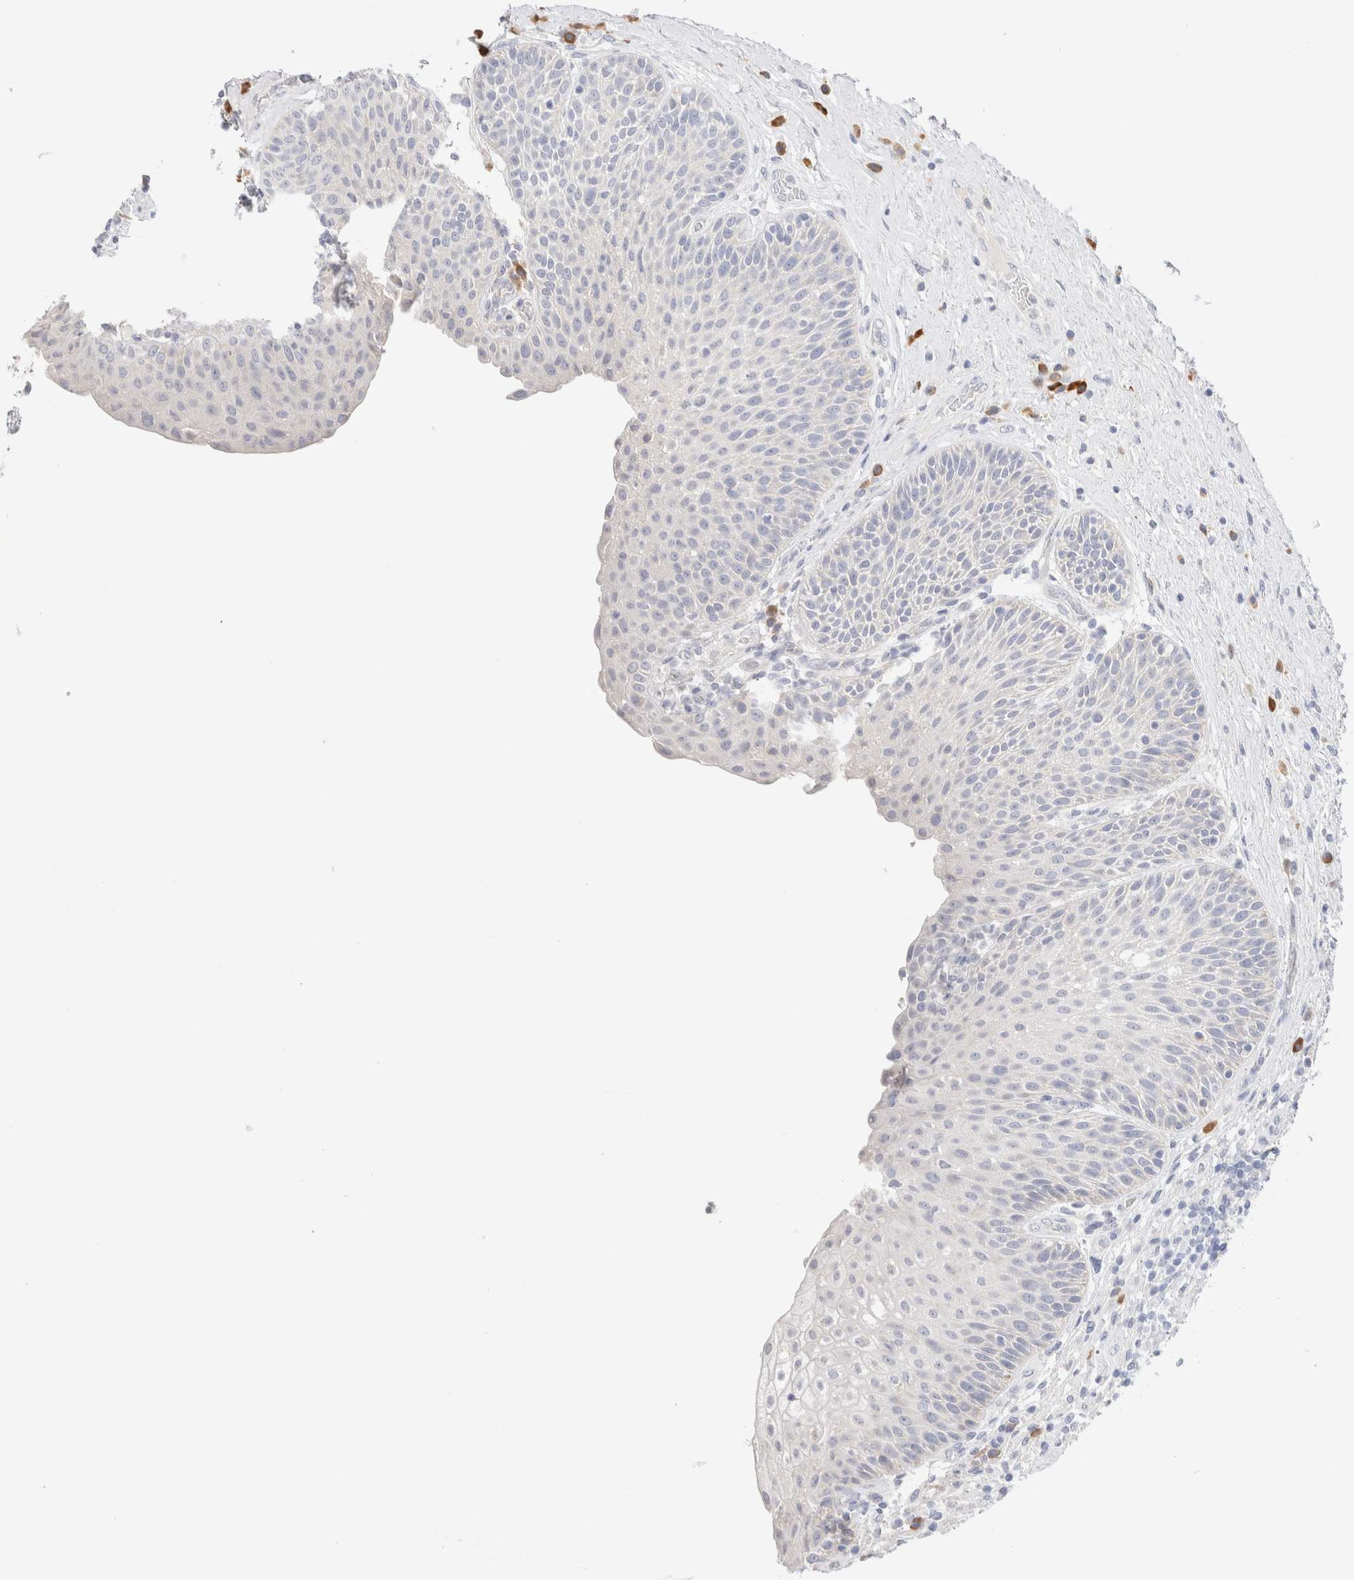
{"staining": {"intensity": "negative", "quantity": "none", "location": "none"}, "tissue": "urinary bladder", "cell_type": "Urothelial cells", "image_type": "normal", "snomed": [{"axis": "morphology", "description": "Normal tissue, NOS"}, {"axis": "topography", "description": "Urinary bladder"}], "caption": "A high-resolution histopathology image shows immunohistochemistry staining of normal urinary bladder, which exhibits no significant expression in urothelial cells.", "gene": "GADD45G", "patient": {"sex": "female", "age": 62}}